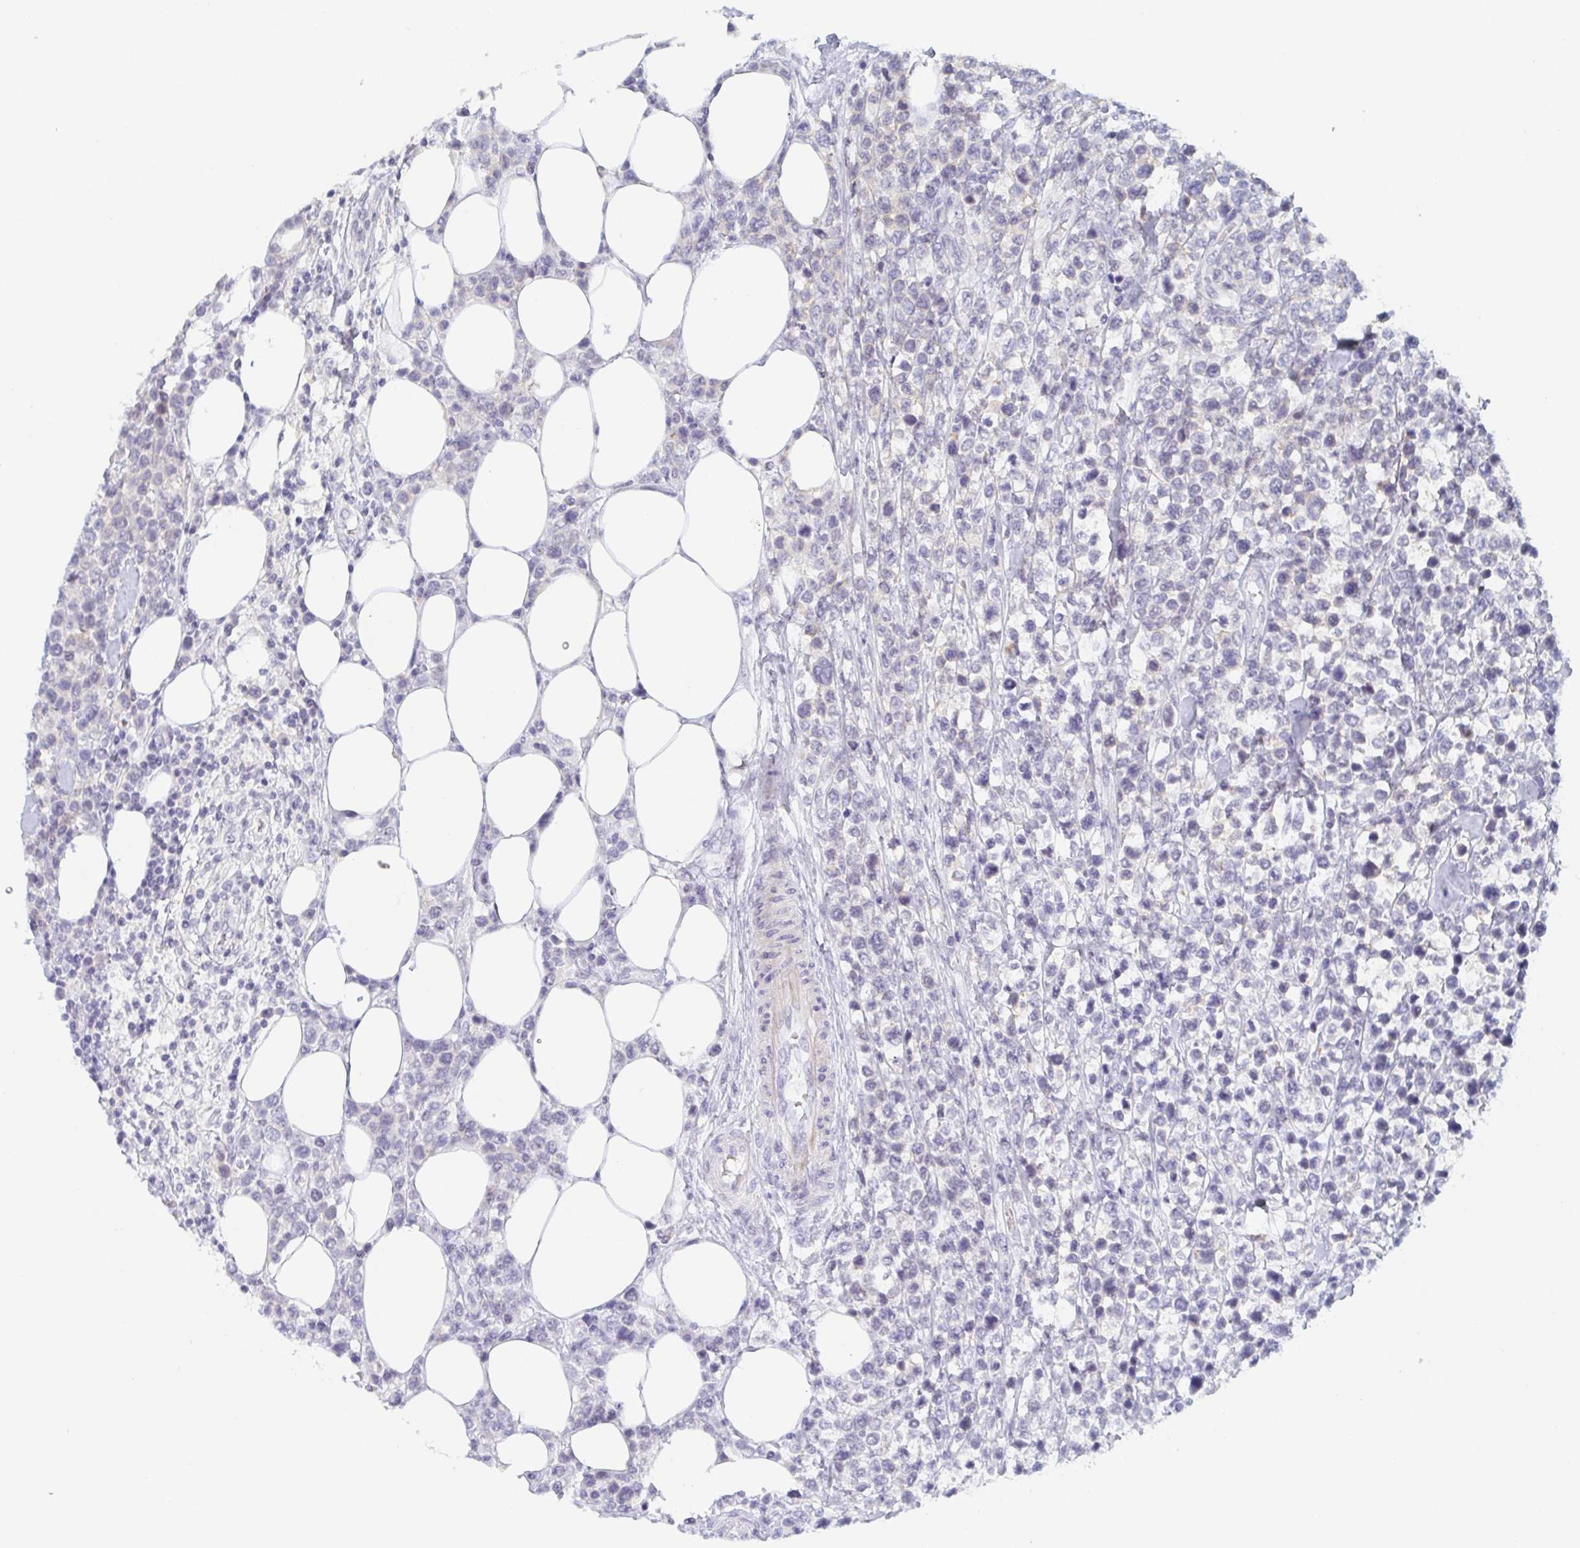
{"staining": {"intensity": "negative", "quantity": "none", "location": "none"}, "tissue": "lymphoma", "cell_type": "Tumor cells", "image_type": "cancer", "snomed": [{"axis": "morphology", "description": "Malignant lymphoma, non-Hodgkin's type, High grade"}, {"axis": "topography", "description": "Soft tissue"}], "caption": "DAB (3,3'-diaminobenzidine) immunohistochemical staining of human lymphoma exhibits no significant staining in tumor cells.", "gene": "RHOV", "patient": {"sex": "female", "age": 56}}